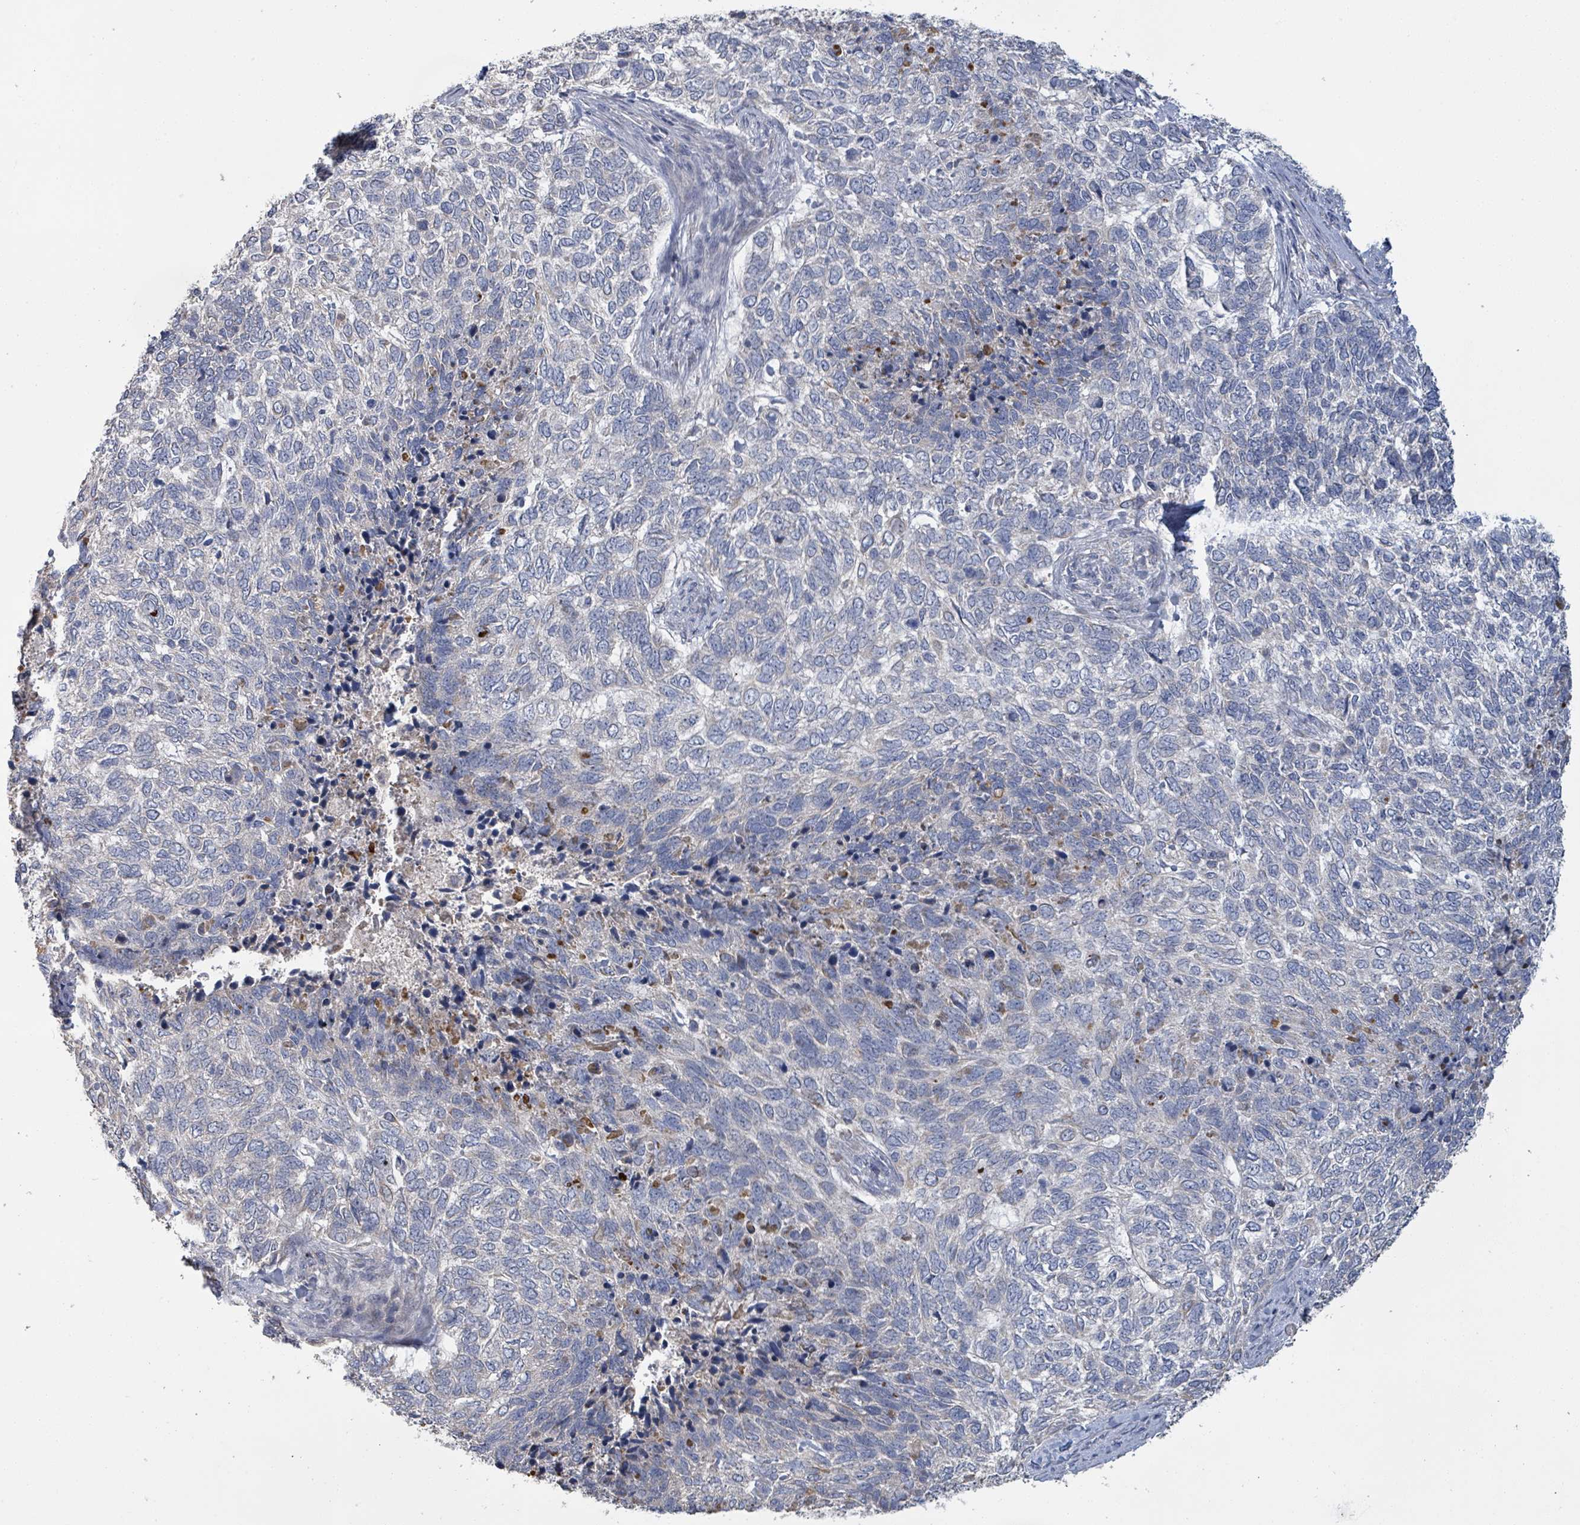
{"staining": {"intensity": "negative", "quantity": "none", "location": "none"}, "tissue": "skin cancer", "cell_type": "Tumor cells", "image_type": "cancer", "snomed": [{"axis": "morphology", "description": "Basal cell carcinoma"}, {"axis": "topography", "description": "Skin"}], "caption": "Human skin basal cell carcinoma stained for a protein using IHC reveals no positivity in tumor cells.", "gene": "KCNS2", "patient": {"sex": "female", "age": 65}}